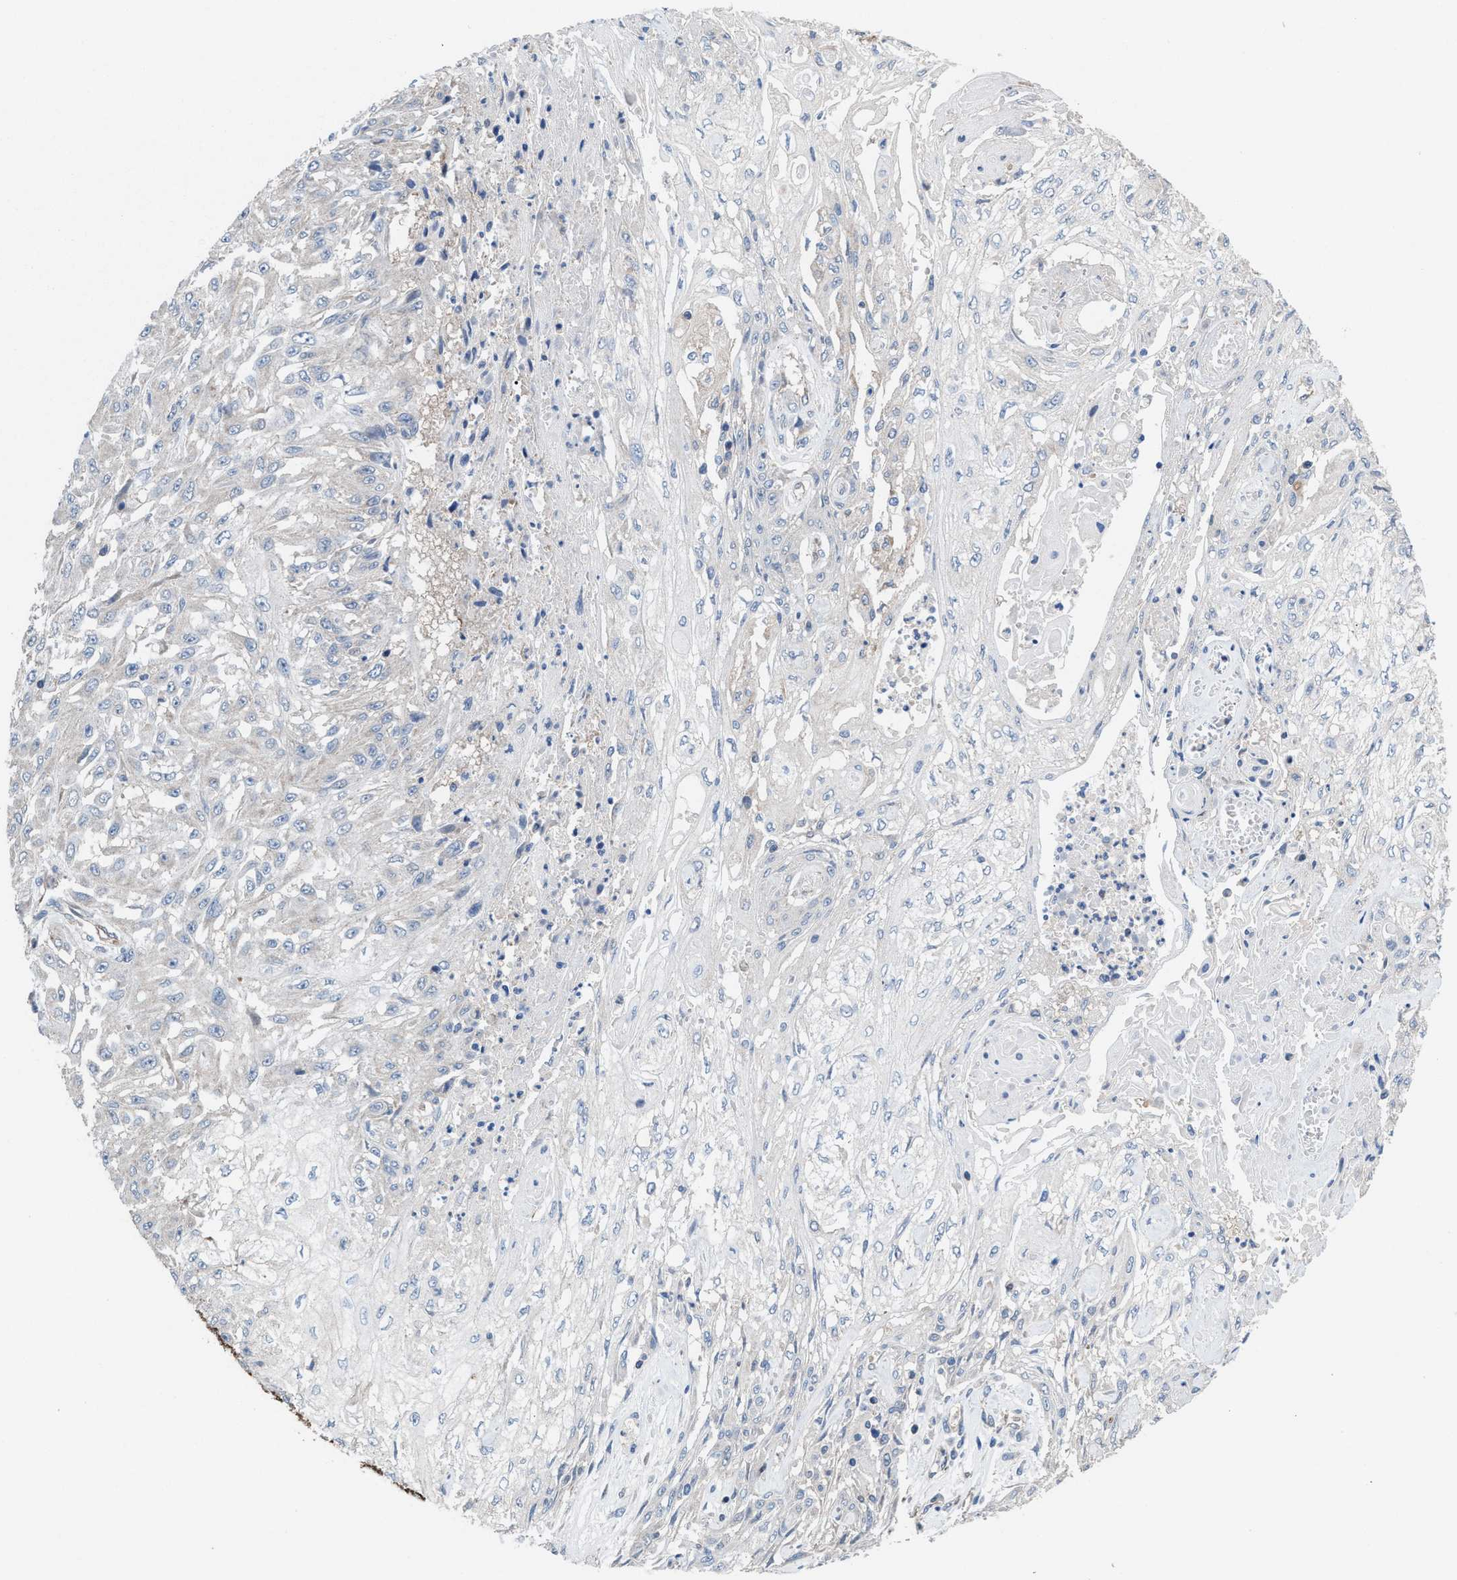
{"staining": {"intensity": "negative", "quantity": "none", "location": "none"}, "tissue": "skin cancer", "cell_type": "Tumor cells", "image_type": "cancer", "snomed": [{"axis": "morphology", "description": "Squamous cell carcinoma, NOS"}, {"axis": "morphology", "description": "Squamous cell carcinoma, metastatic, NOS"}, {"axis": "topography", "description": "Skin"}, {"axis": "topography", "description": "Lymph node"}], "caption": "Immunohistochemistry of human skin metastatic squamous cell carcinoma reveals no expression in tumor cells.", "gene": "MRM1", "patient": {"sex": "male", "age": 75}}